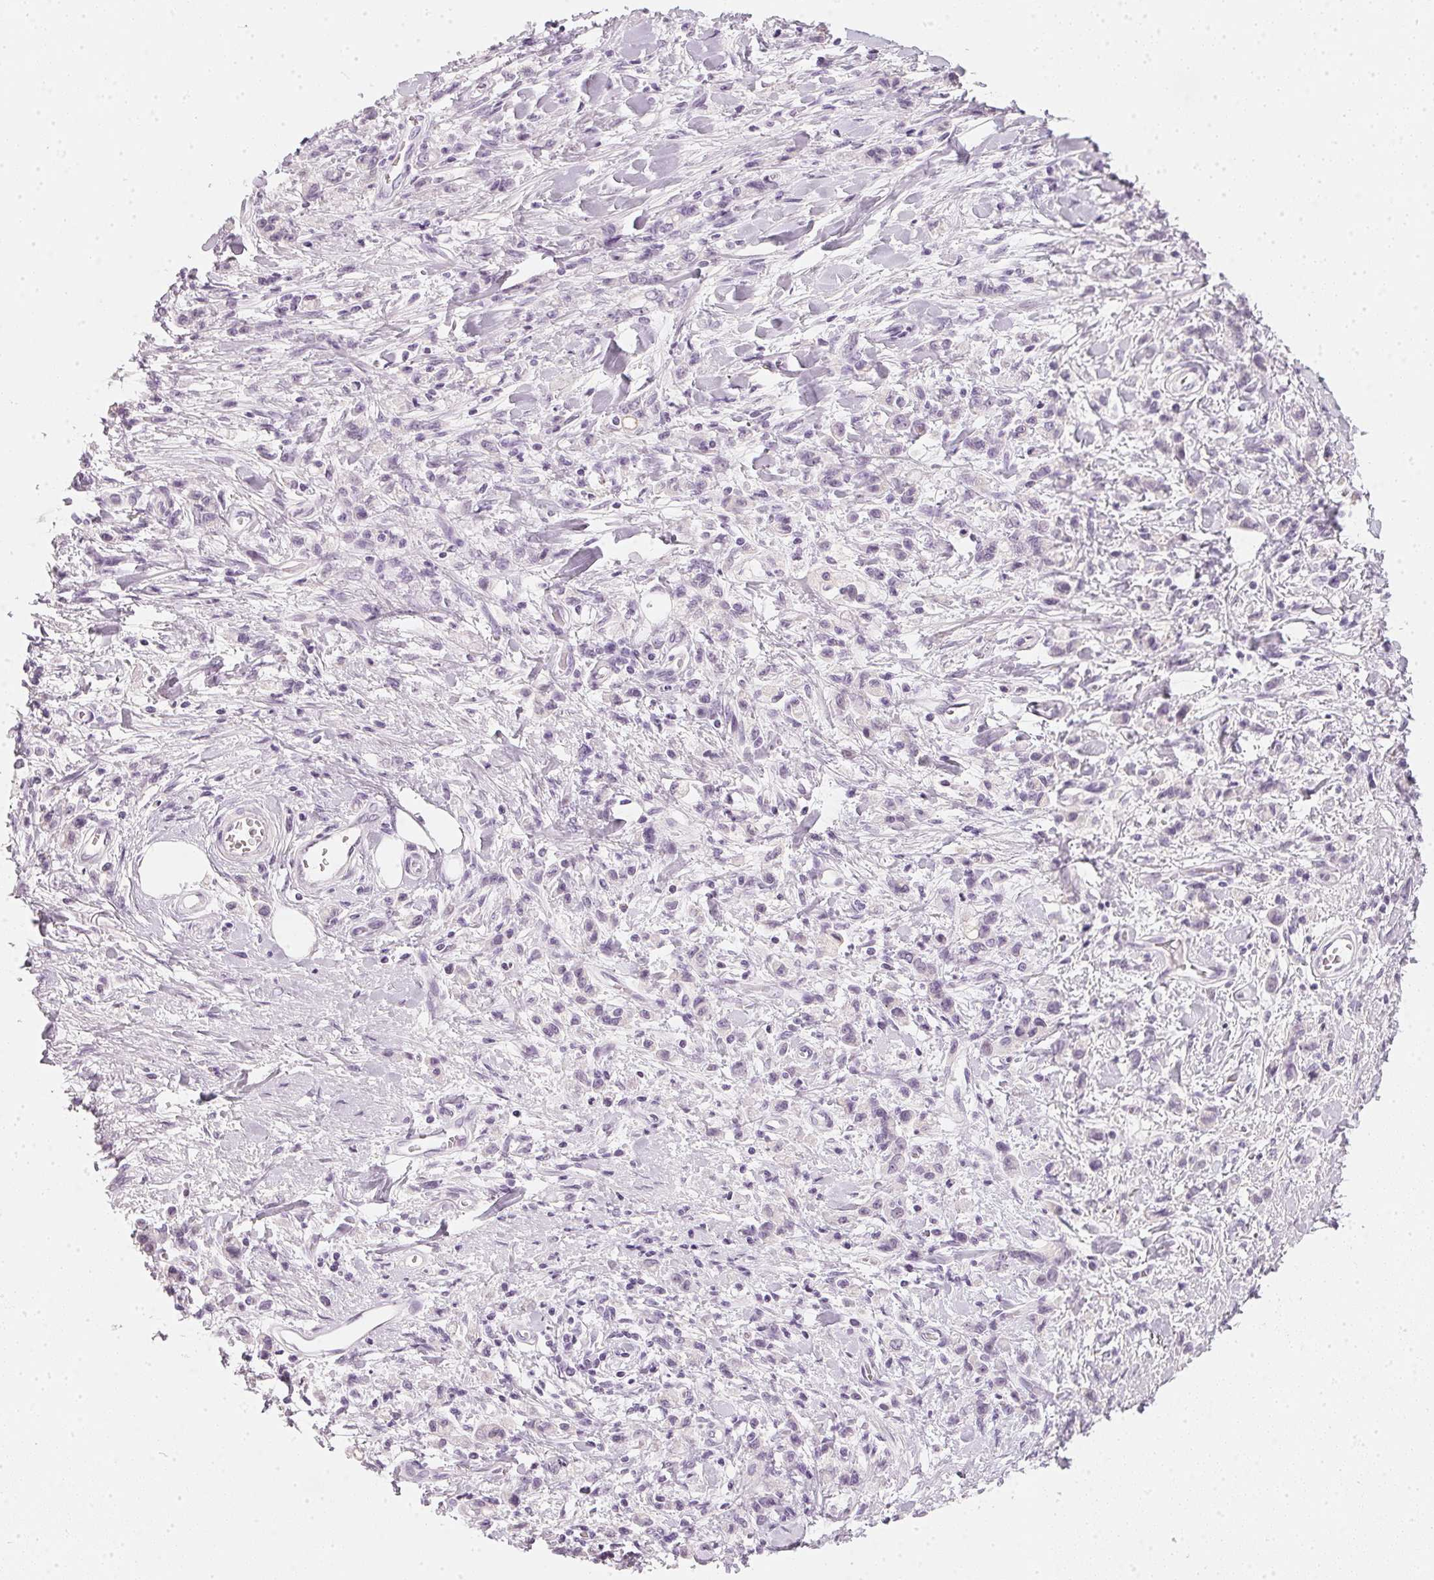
{"staining": {"intensity": "negative", "quantity": "none", "location": "none"}, "tissue": "stomach cancer", "cell_type": "Tumor cells", "image_type": "cancer", "snomed": [{"axis": "morphology", "description": "Adenocarcinoma, NOS"}, {"axis": "topography", "description": "Stomach"}], "caption": "Immunohistochemical staining of human adenocarcinoma (stomach) demonstrates no significant staining in tumor cells.", "gene": "CHST4", "patient": {"sex": "male", "age": 77}}